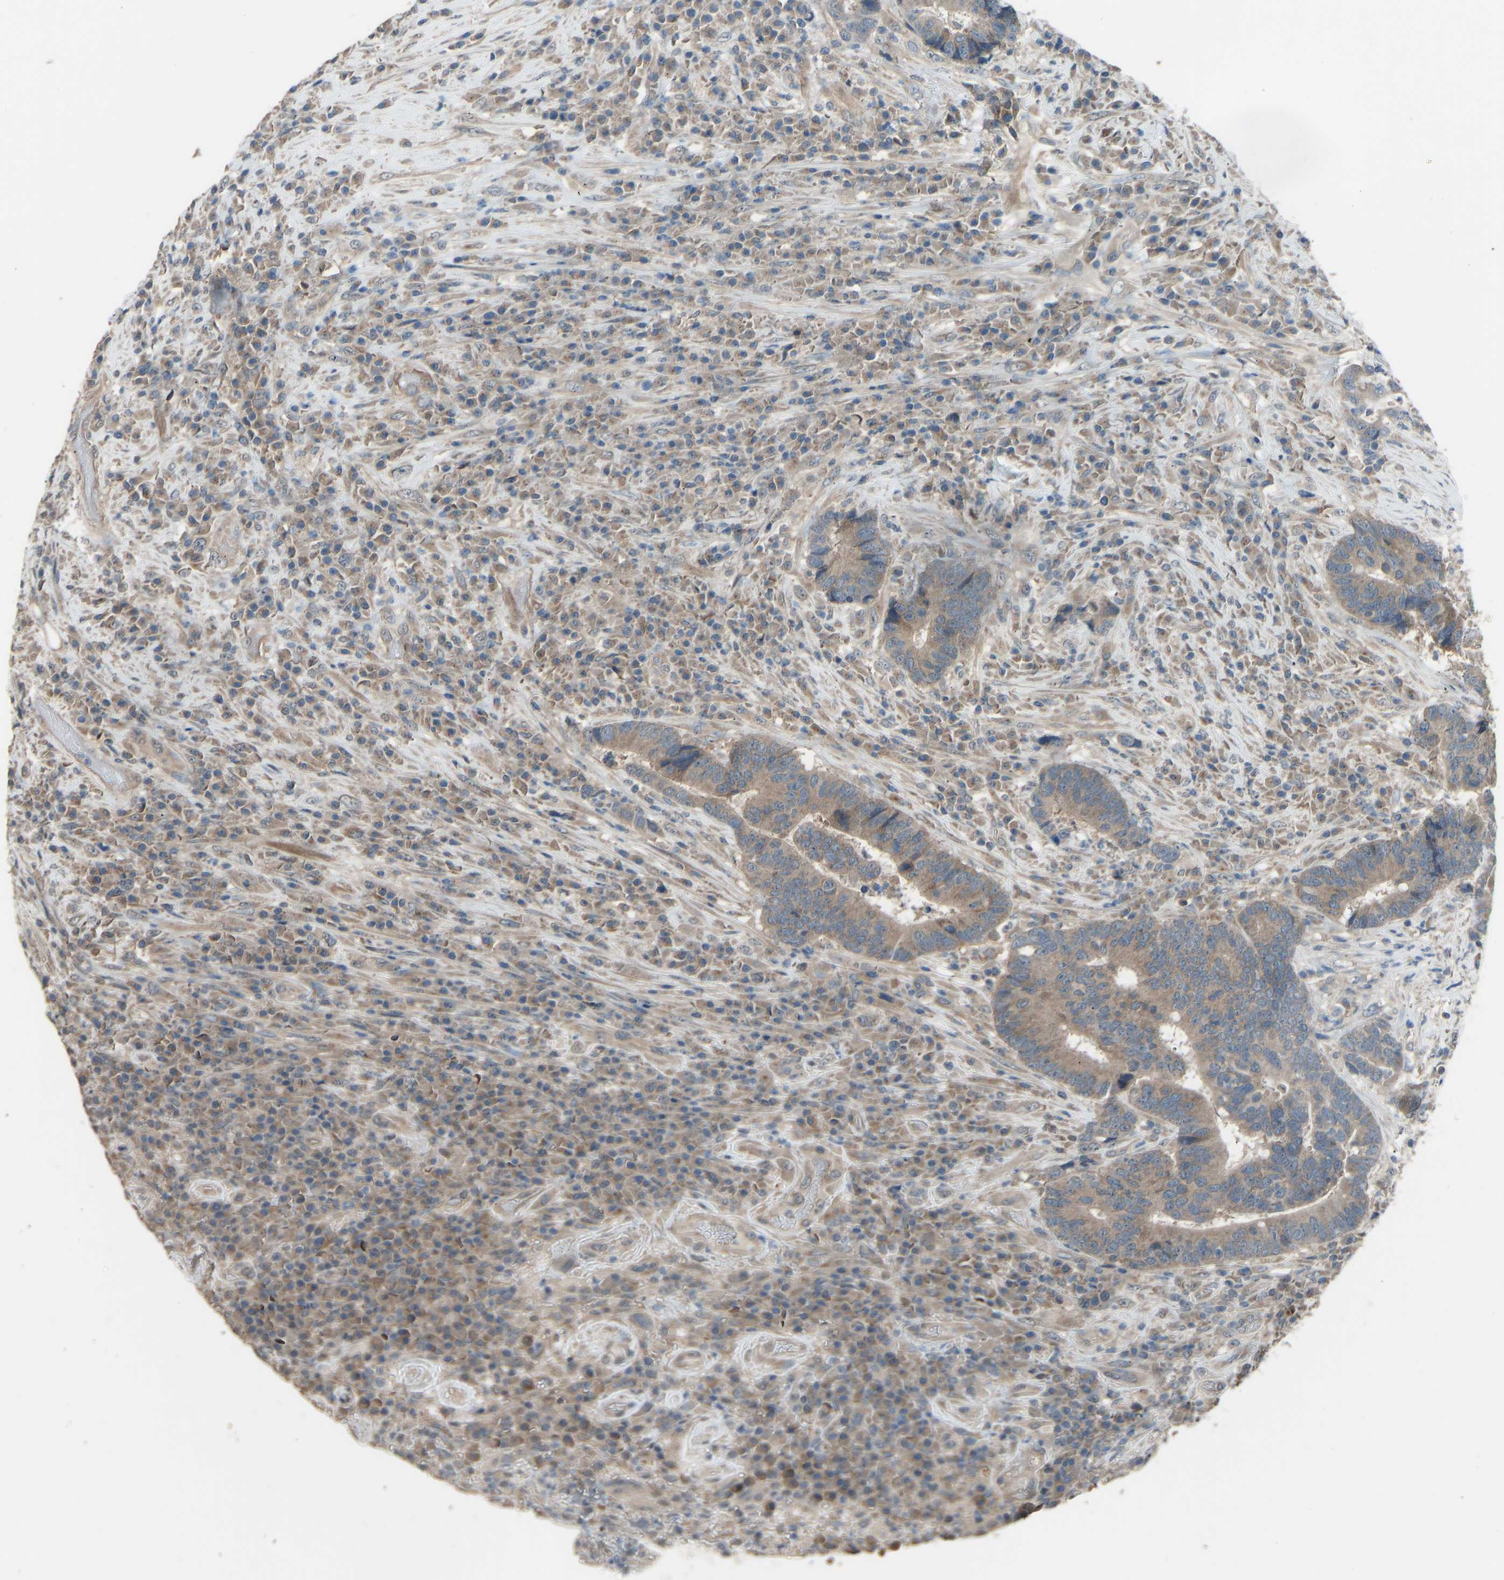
{"staining": {"intensity": "weak", "quantity": ">75%", "location": "cytoplasmic/membranous"}, "tissue": "colorectal cancer", "cell_type": "Tumor cells", "image_type": "cancer", "snomed": [{"axis": "morphology", "description": "Adenocarcinoma, NOS"}, {"axis": "topography", "description": "Rectum"}], "caption": "IHC of human colorectal adenocarcinoma displays low levels of weak cytoplasmic/membranous positivity in about >75% of tumor cells.", "gene": "SLC43A1", "patient": {"sex": "female", "age": 89}}